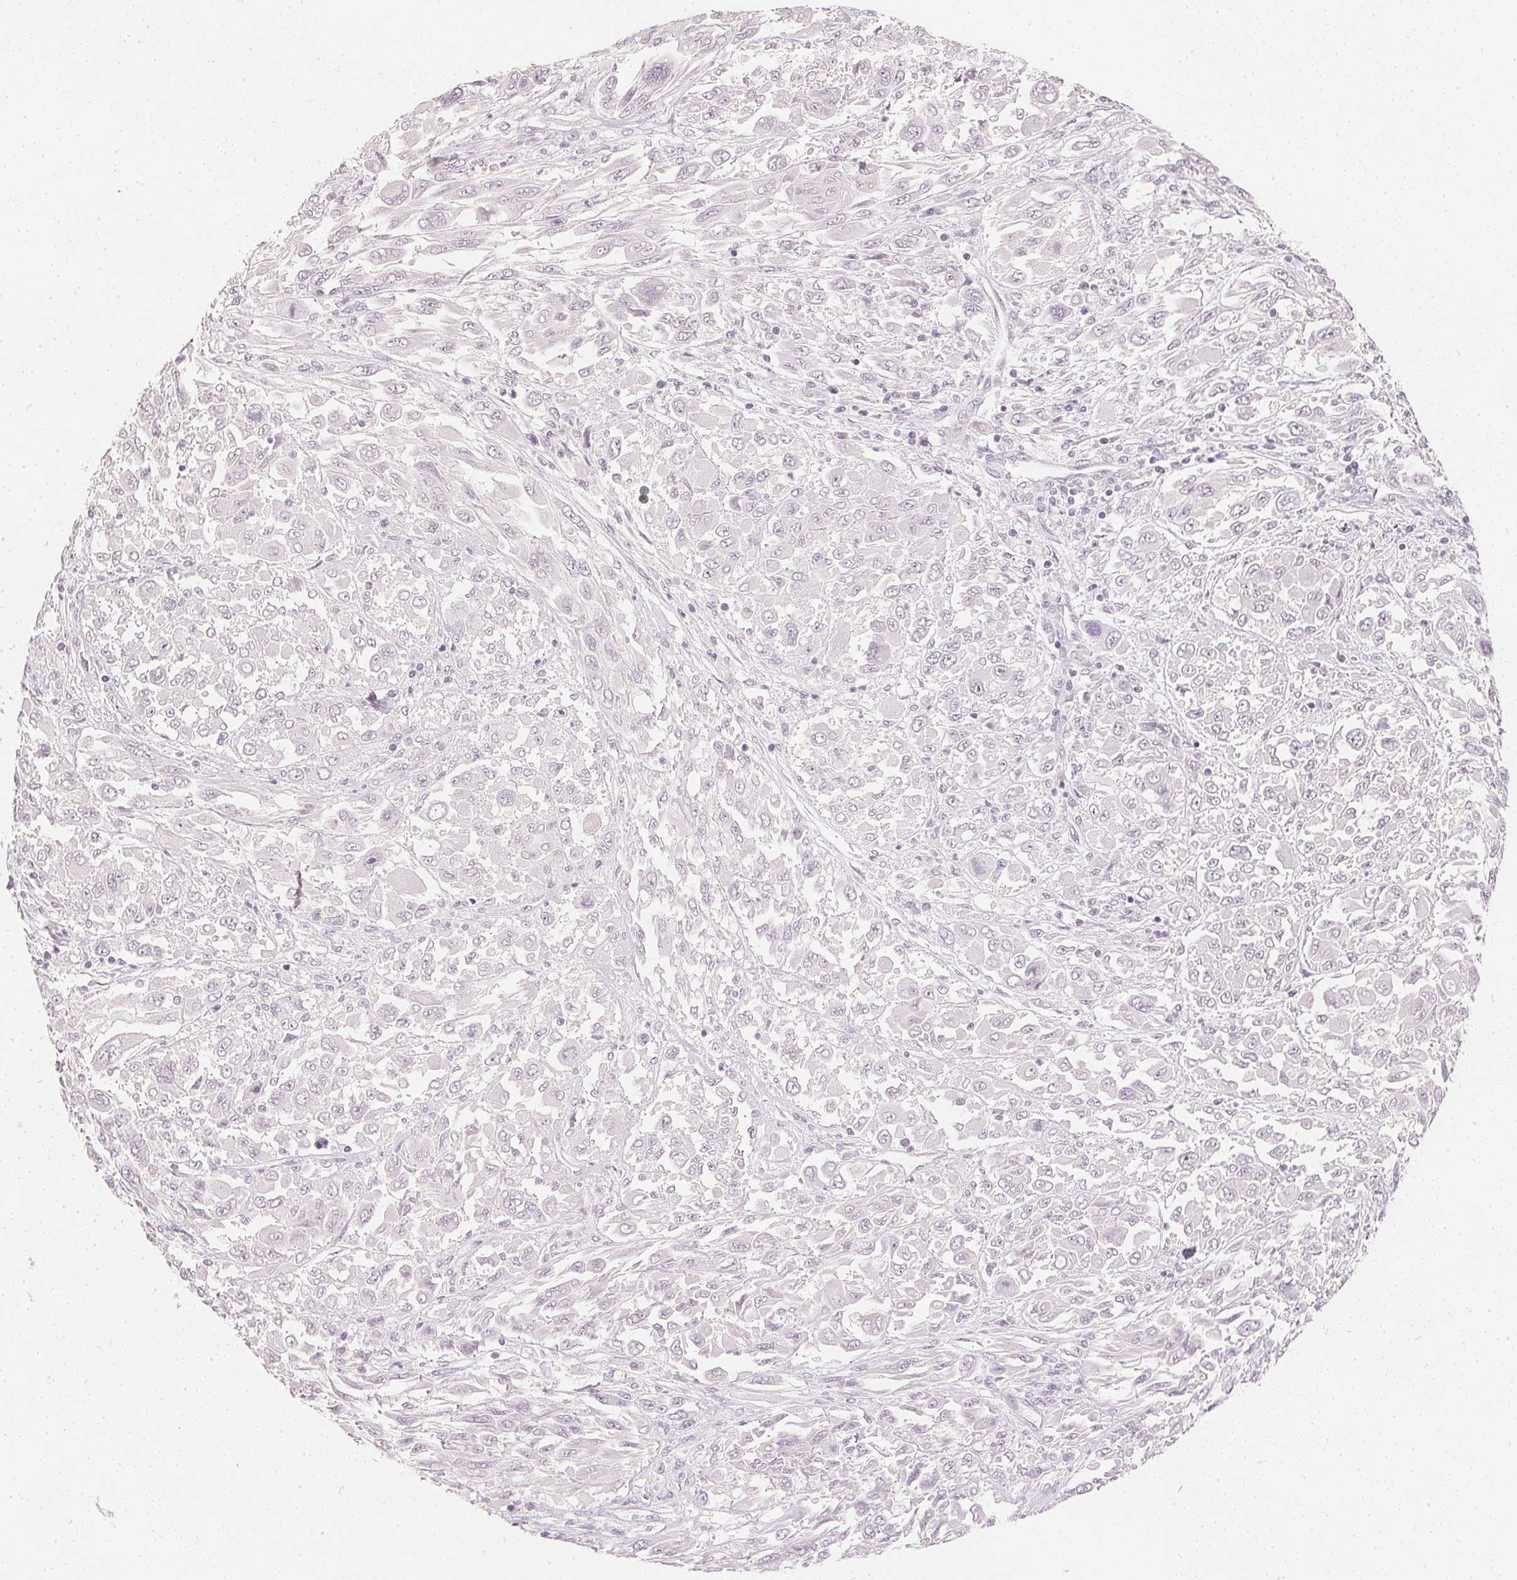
{"staining": {"intensity": "negative", "quantity": "none", "location": "none"}, "tissue": "melanoma", "cell_type": "Tumor cells", "image_type": "cancer", "snomed": [{"axis": "morphology", "description": "Malignant melanoma, NOS"}, {"axis": "topography", "description": "Skin"}], "caption": "This is an IHC micrograph of human malignant melanoma. There is no positivity in tumor cells.", "gene": "CALB1", "patient": {"sex": "female", "age": 91}}